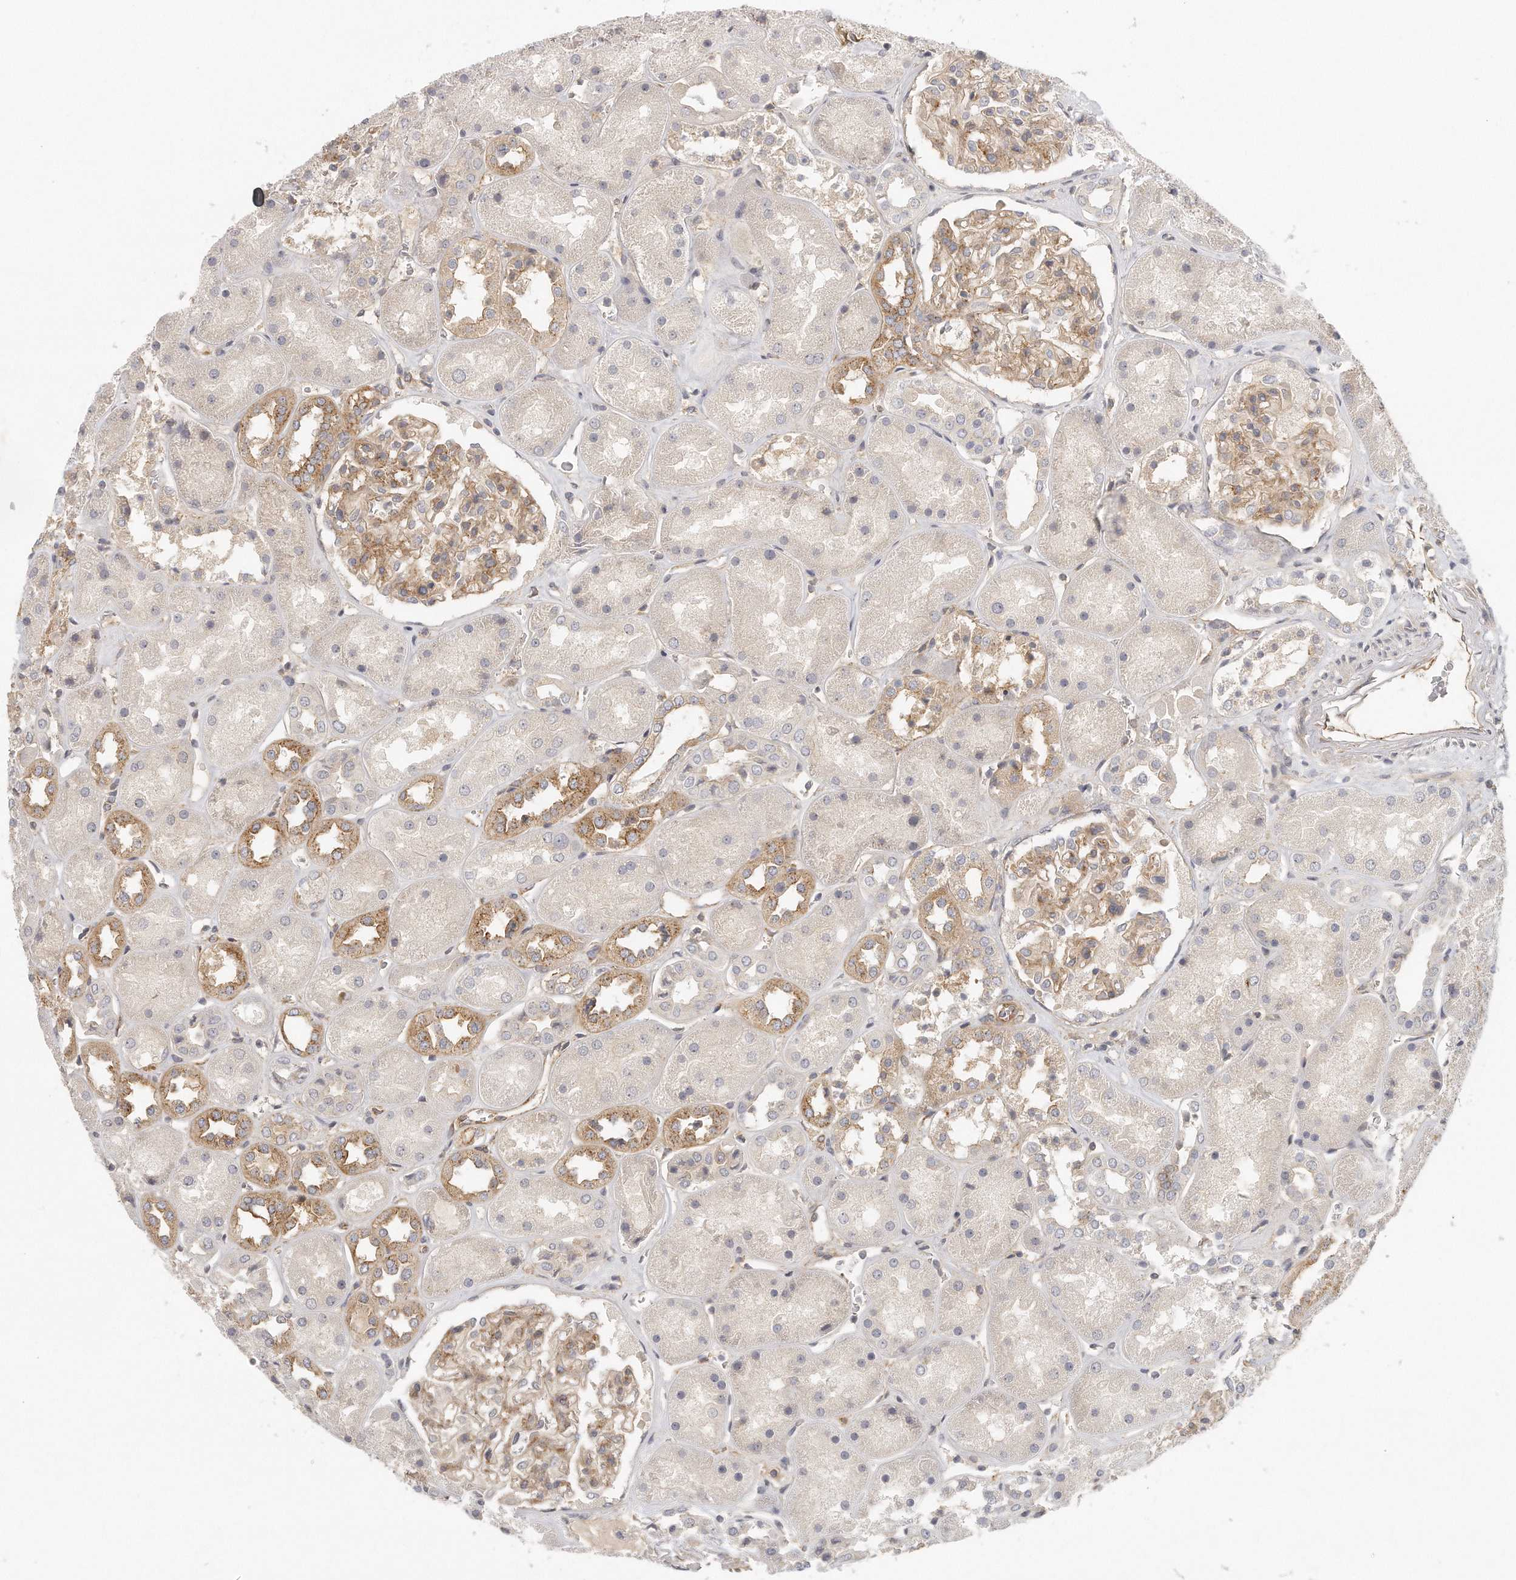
{"staining": {"intensity": "moderate", "quantity": "25%-75%", "location": "cytoplasmic/membranous"}, "tissue": "kidney", "cell_type": "Cells in glomeruli", "image_type": "normal", "snomed": [{"axis": "morphology", "description": "Normal tissue, NOS"}, {"axis": "topography", "description": "Kidney"}], "caption": "Kidney stained for a protein (brown) exhibits moderate cytoplasmic/membranous positive expression in approximately 25%-75% of cells in glomeruli.", "gene": "MTERF4", "patient": {"sex": "male", "age": 70}}